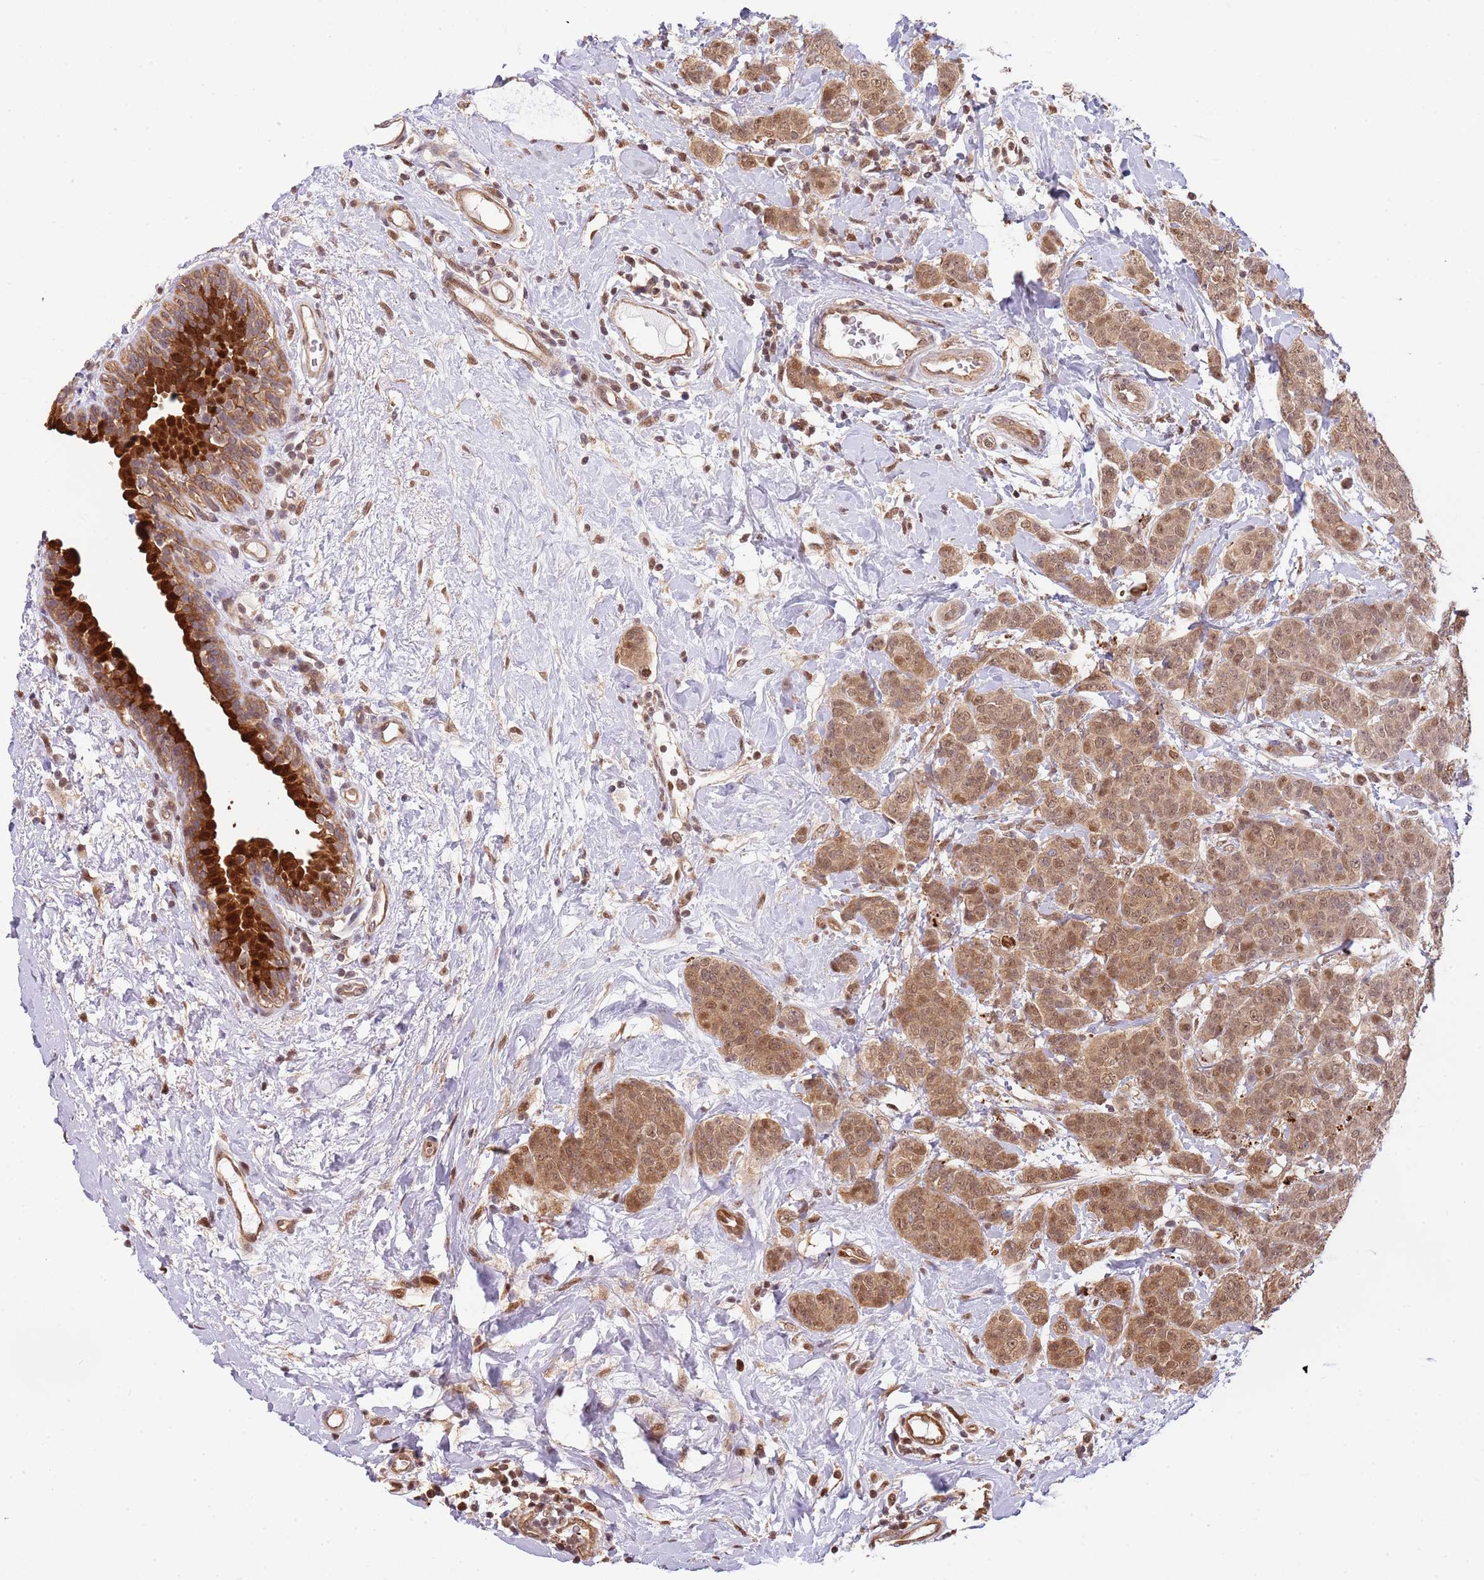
{"staining": {"intensity": "moderate", "quantity": ">75%", "location": "cytoplasmic/membranous,nuclear"}, "tissue": "breast cancer", "cell_type": "Tumor cells", "image_type": "cancer", "snomed": [{"axis": "morphology", "description": "Duct carcinoma"}, {"axis": "topography", "description": "Breast"}], "caption": "Immunohistochemistry (IHC) of human breast cancer (infiltrating ductal carcinoma) demonstrates medium levels of moderate cytoplasmic/membranous and nuclear expression in about >75% of tumor cells.", "gene": "PLSCR5", "patient": {"sex": "female", "age": 40}}